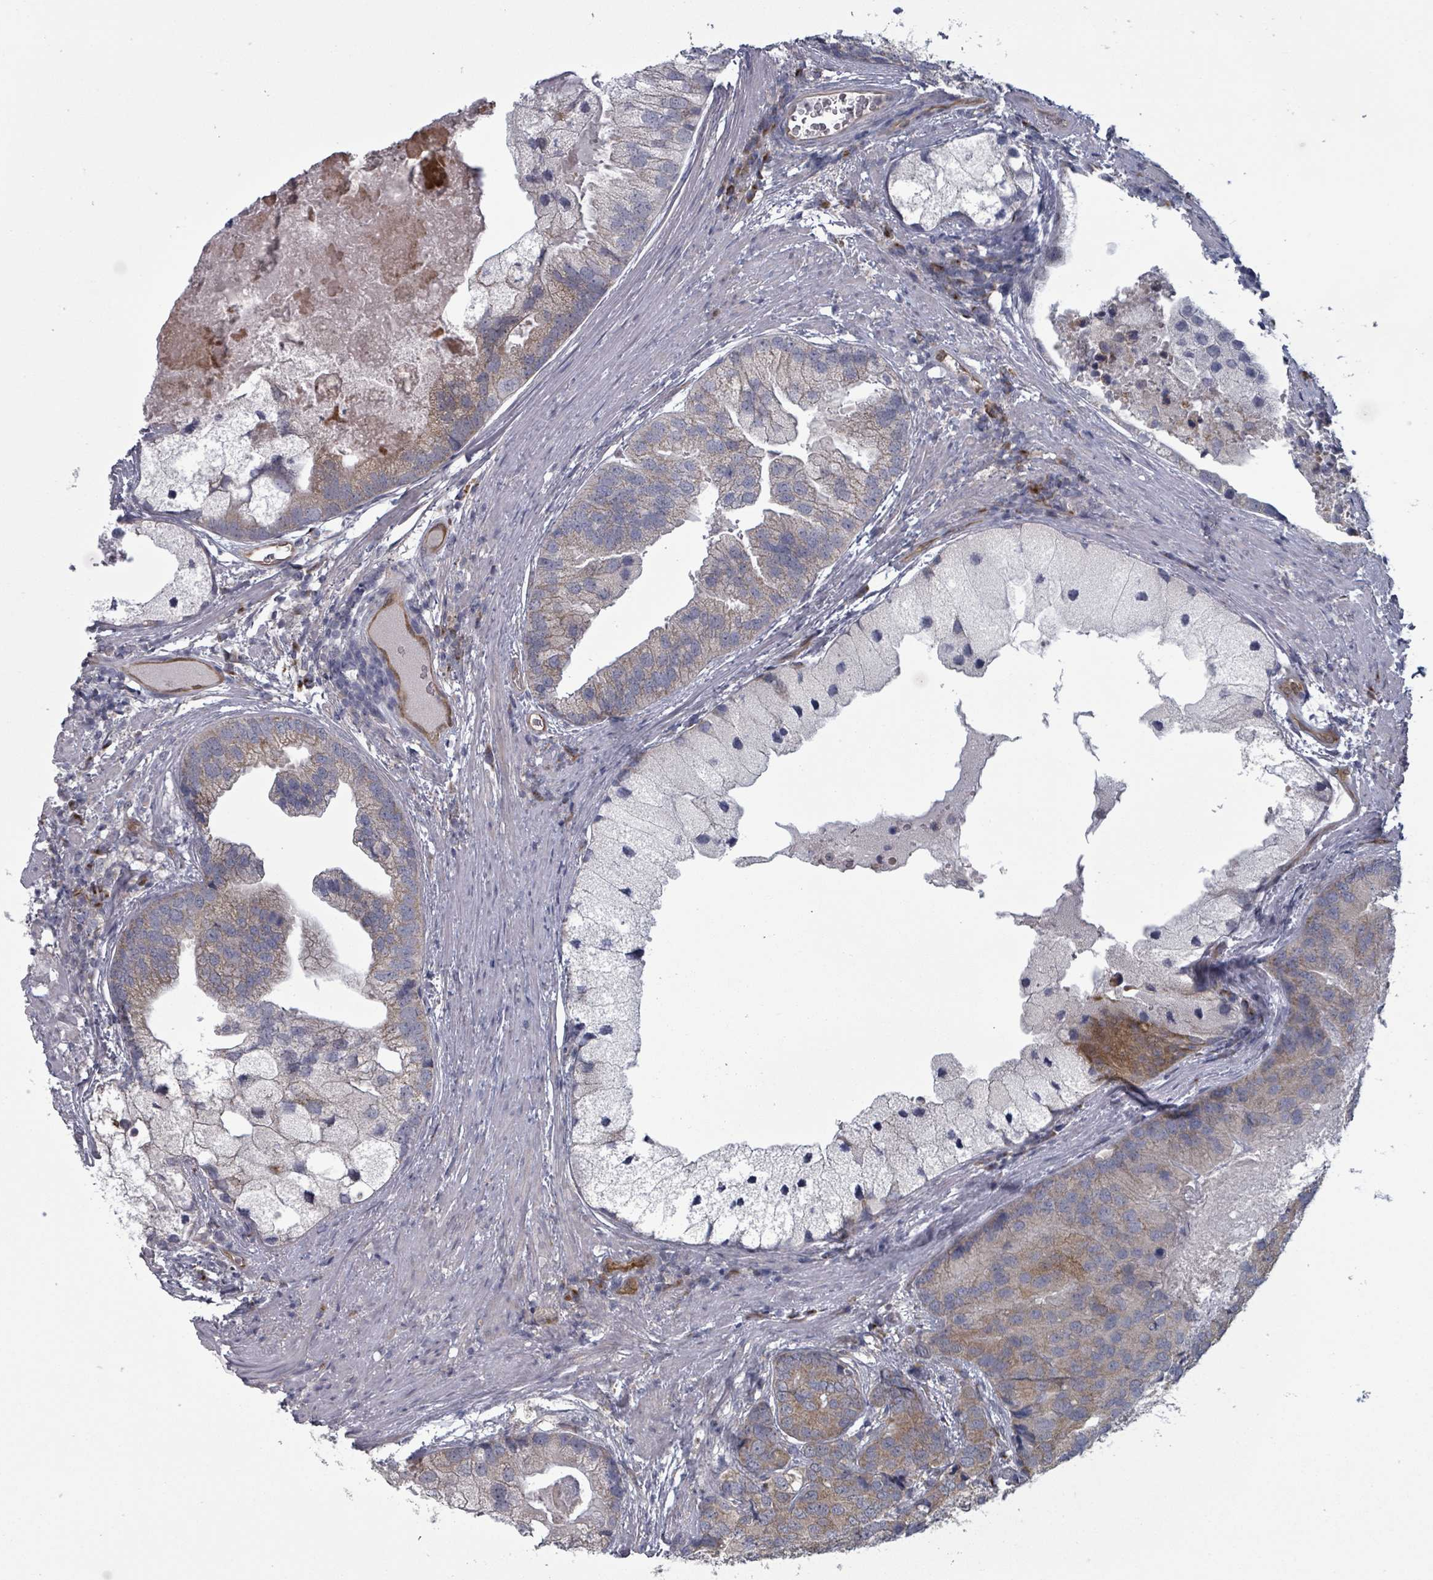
{"staining": {"intensity": "moderate", "quantity": ">75%", "location": "cytoplasmic/membranous"}, "tissue": "prostate cancer", "cell_type": "Tumor cells", "image_type": "cancer", "snomed": [{"axis": "morphology", "description": "Adenocarcinoma, High grade"}, {"axis": "topography", "description": "Prostate"}], "caption": "The immunohistochemical stain highlights moderate cytoplasmic/membranous positivity in tumor cells of high-grade adenocarcinoma (prostate) tissue. (brown staining indicates protein expression, while blue staining denotes nuclei).", "gene": "FKBP1A", "patient": {"sex": "male", "age": 62}}